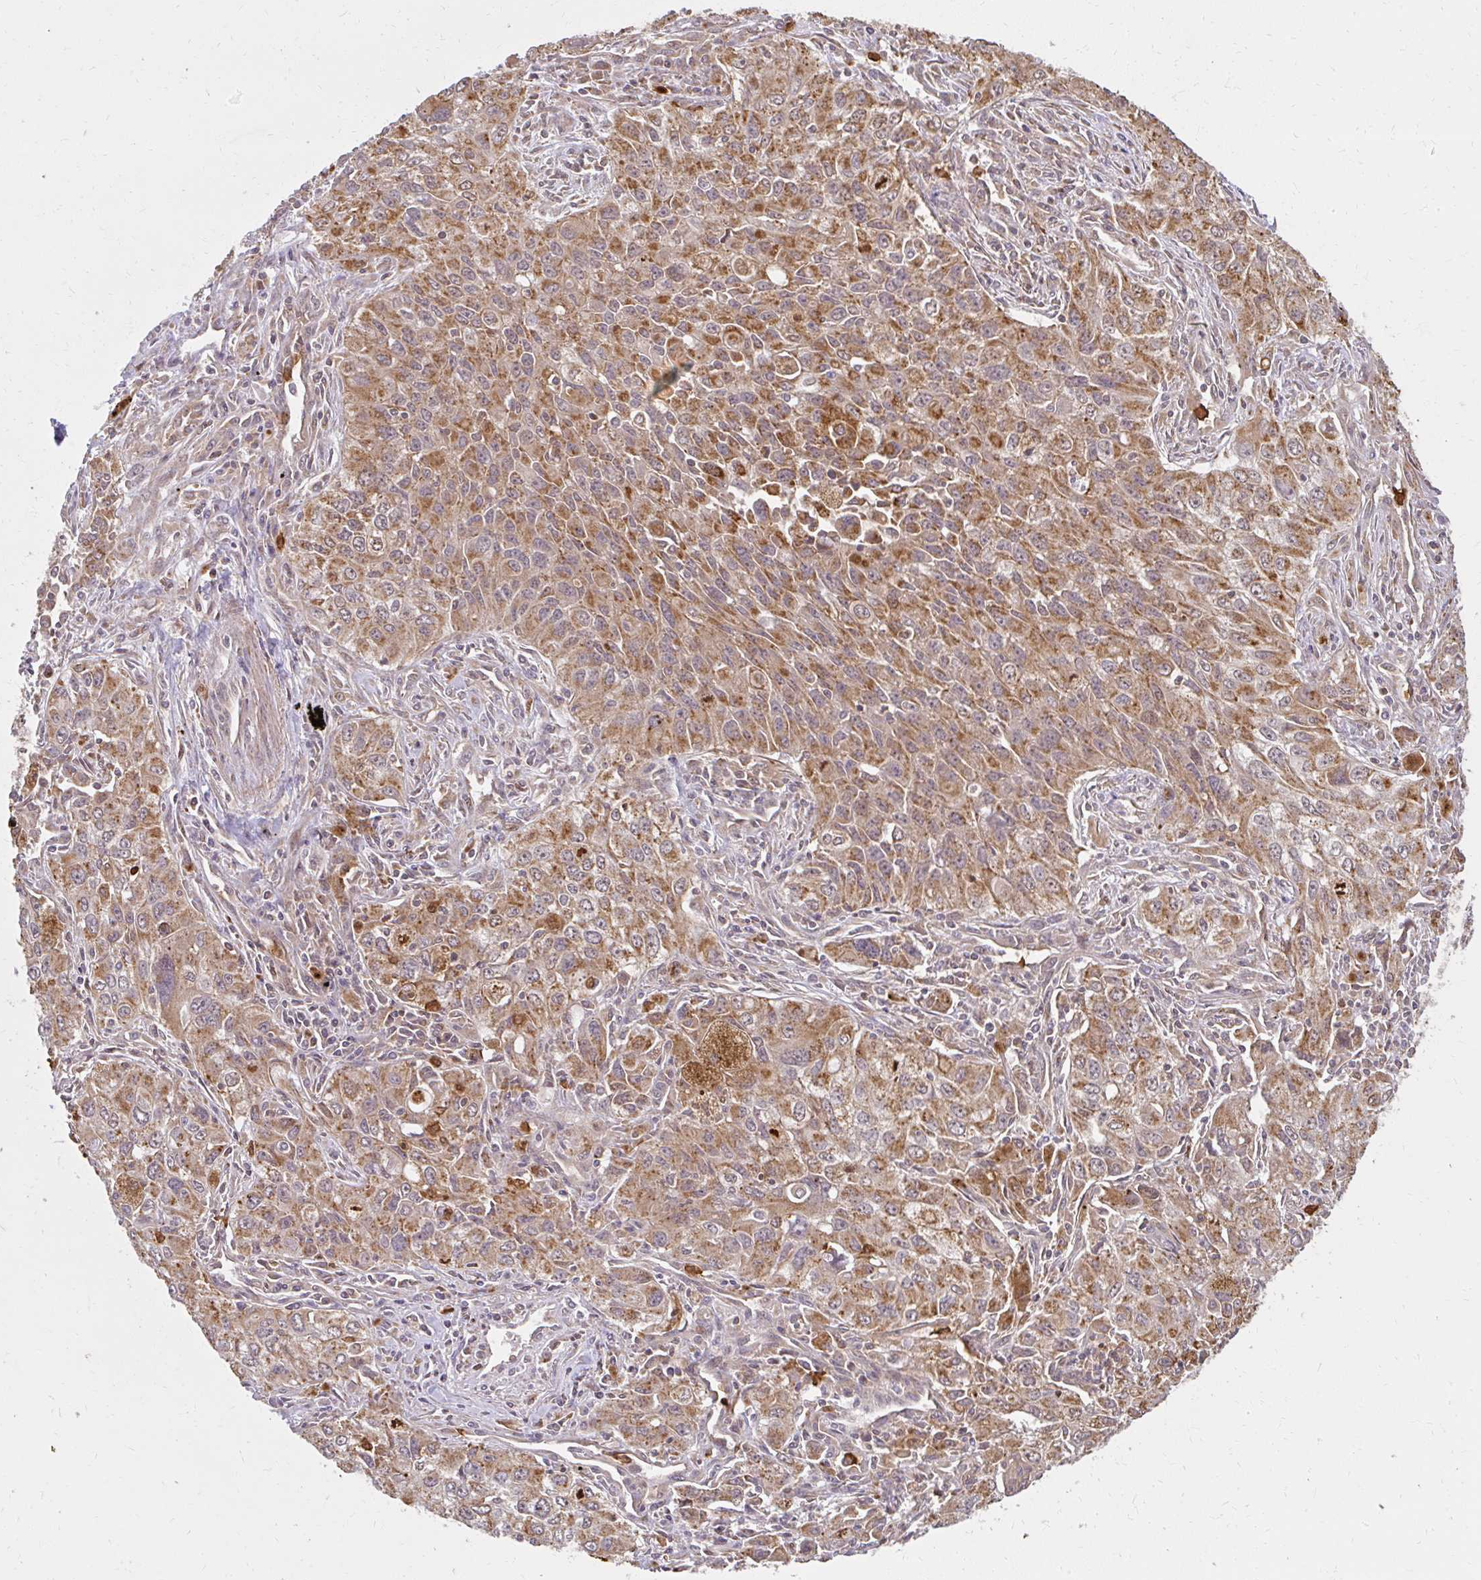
{"staining": {"intensity": "moderate", "quantity": ">75%", "location": "cytoplasmic/membranous"}, "tissue": "lung cancer", "cell_type": "Tumor cells", "image_type": "cancer", "snomed": [{"axis": "morphology", "description": "Adenocarcinoma, NOS"}, {"axis": "morphology", "description": "Adenocarcinoma, metastatic, NOS"}, {"axis": "topography", "description": "Lymph node"}, {"axis": "topography", "description": "Lung"}], "caption": "Lung cancer (metastatic adenocarcinoma) tissue displays moderate cytoplasmic/membranous expression in approximately >75% of tumor cells", "gene": "GNS", "patient": {"sex": "female", "age": 42}}